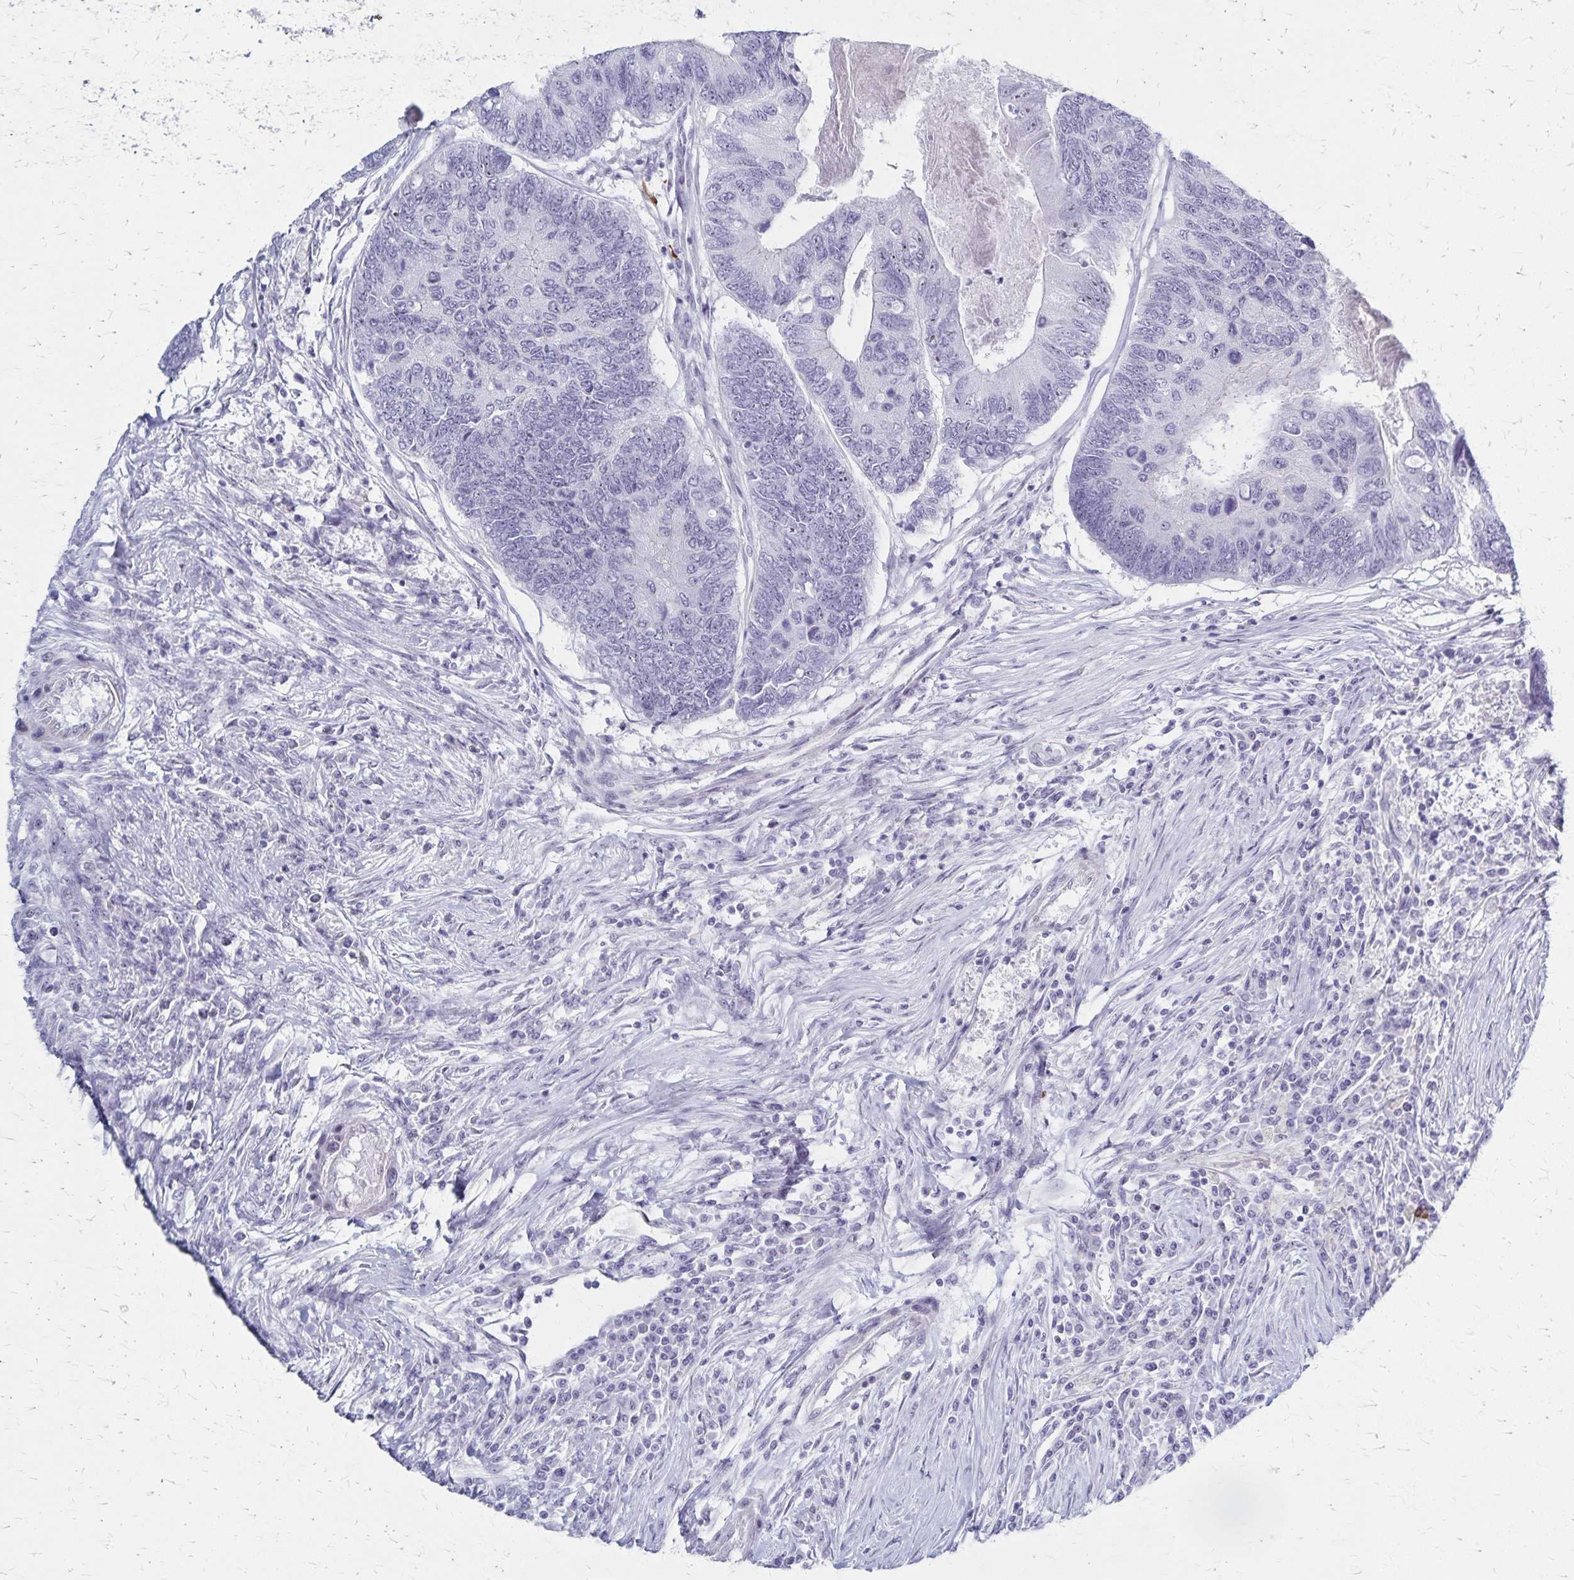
{"staining": {"intensity": "negative", "quantity": "none", "location": "none"}, "tissue": "colorectal cancer", "cell_type": "Tumor cells", "image_type": "cancer", "snomed": [{"axis": "morphology", "description": "Adenocarcinoma, NOS"}, {"axis": "topography", "description": "Colon"}], "caption": "Protein analysis of colorectal cancer (adenocarcinoma) displays no significant staining in tumor cells.", "gene": "DLK2", "patient": {"sex": "female", "age": 67}}